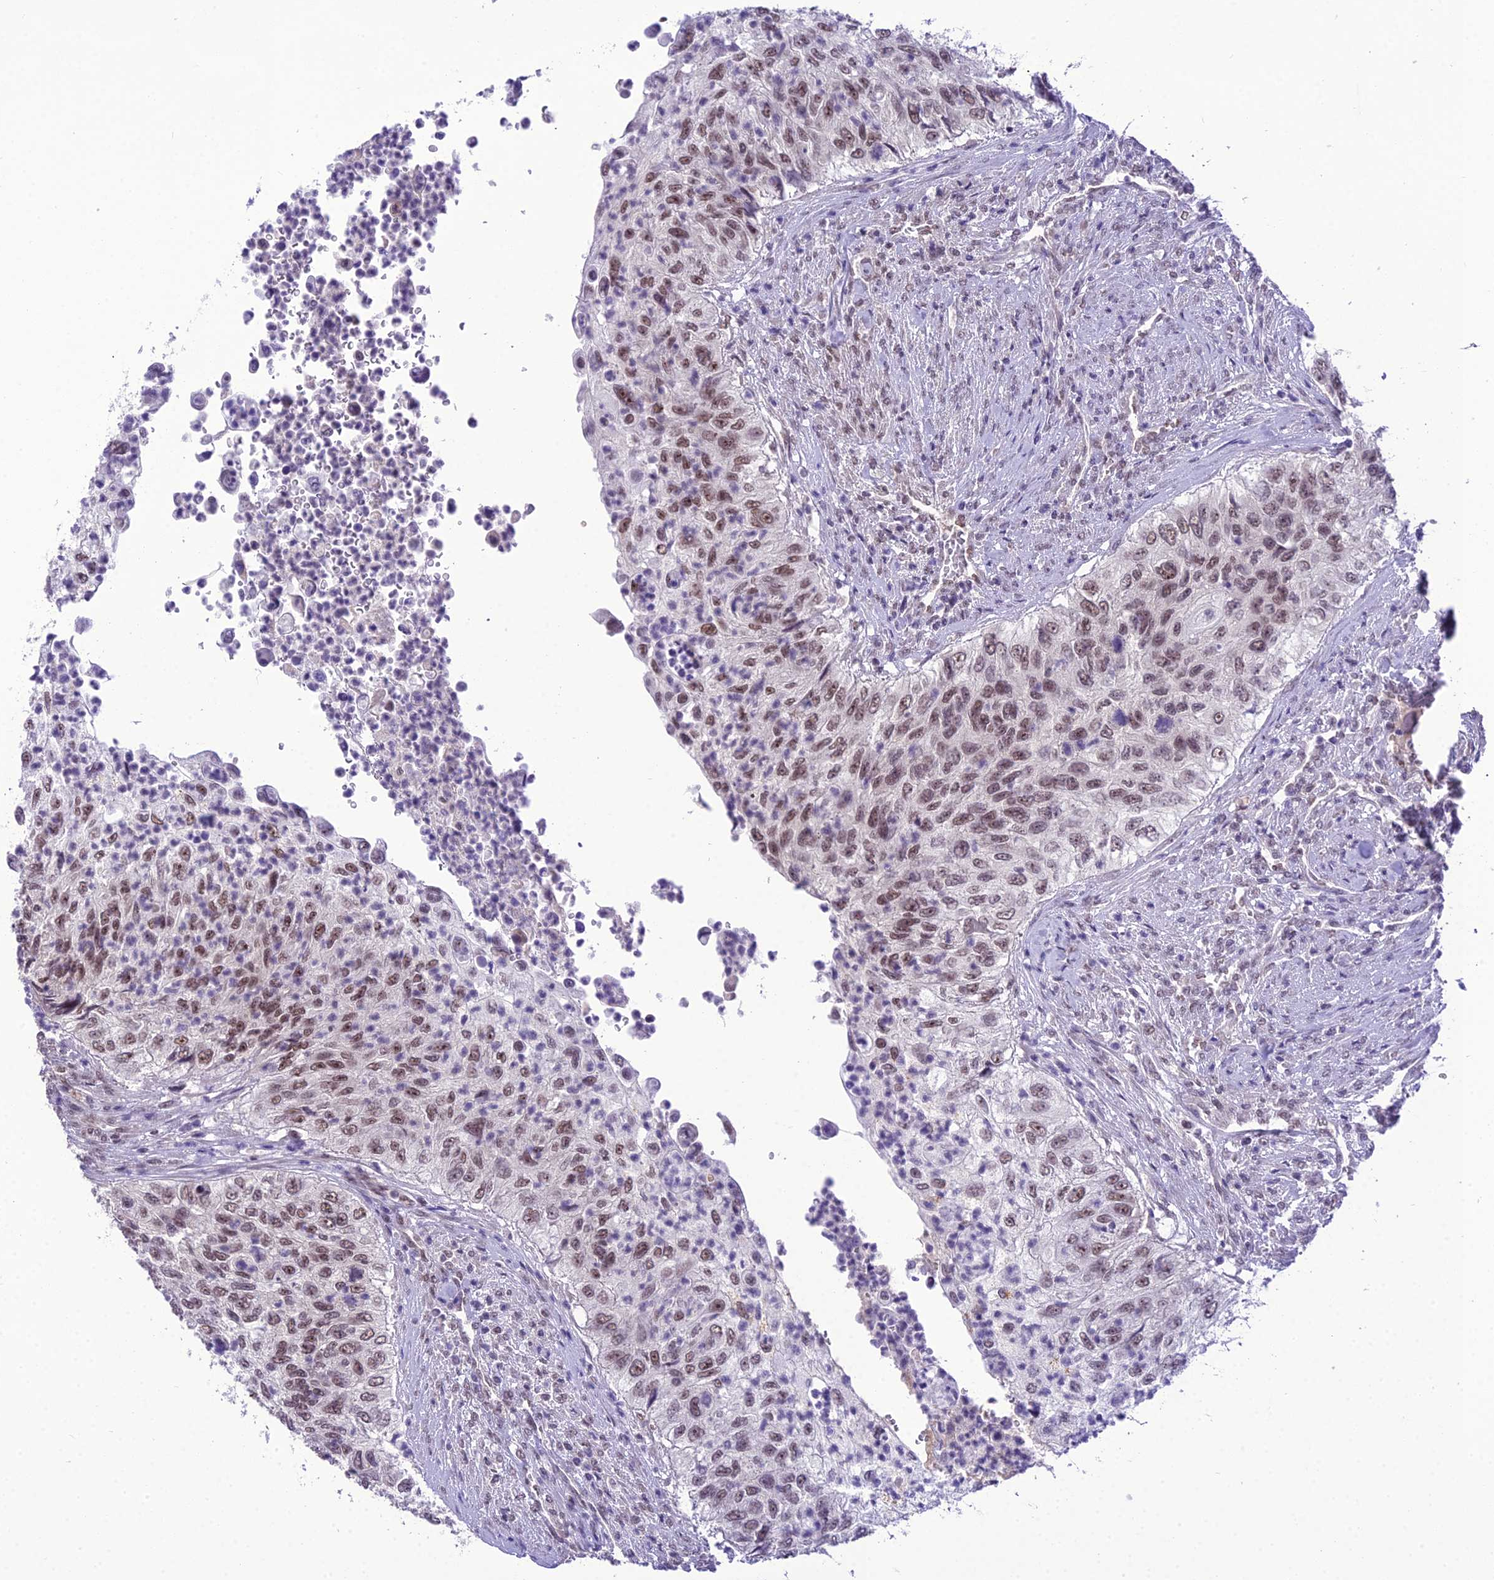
{"staining": {"intensity": "moderate", "quantity": ">75%", "location": "nuclear"}, "tissue": "urothelial cancer", "cell_type": "Tumor cells", "image_type": "cancer", "snomed": [{"axis": "morphology", "description": "Urothelial carcinoma, High grade"}, {"axis": "topography", "description": "Urinary bladder"}], "caption": "Protein analysis of high-grade urothelial carcinoma tissue reveals moderate nuclear expression in approximately >75% of tumor cells.", "gene": "SH3RF3", "patient": {"sex": "female", "age": 60}}